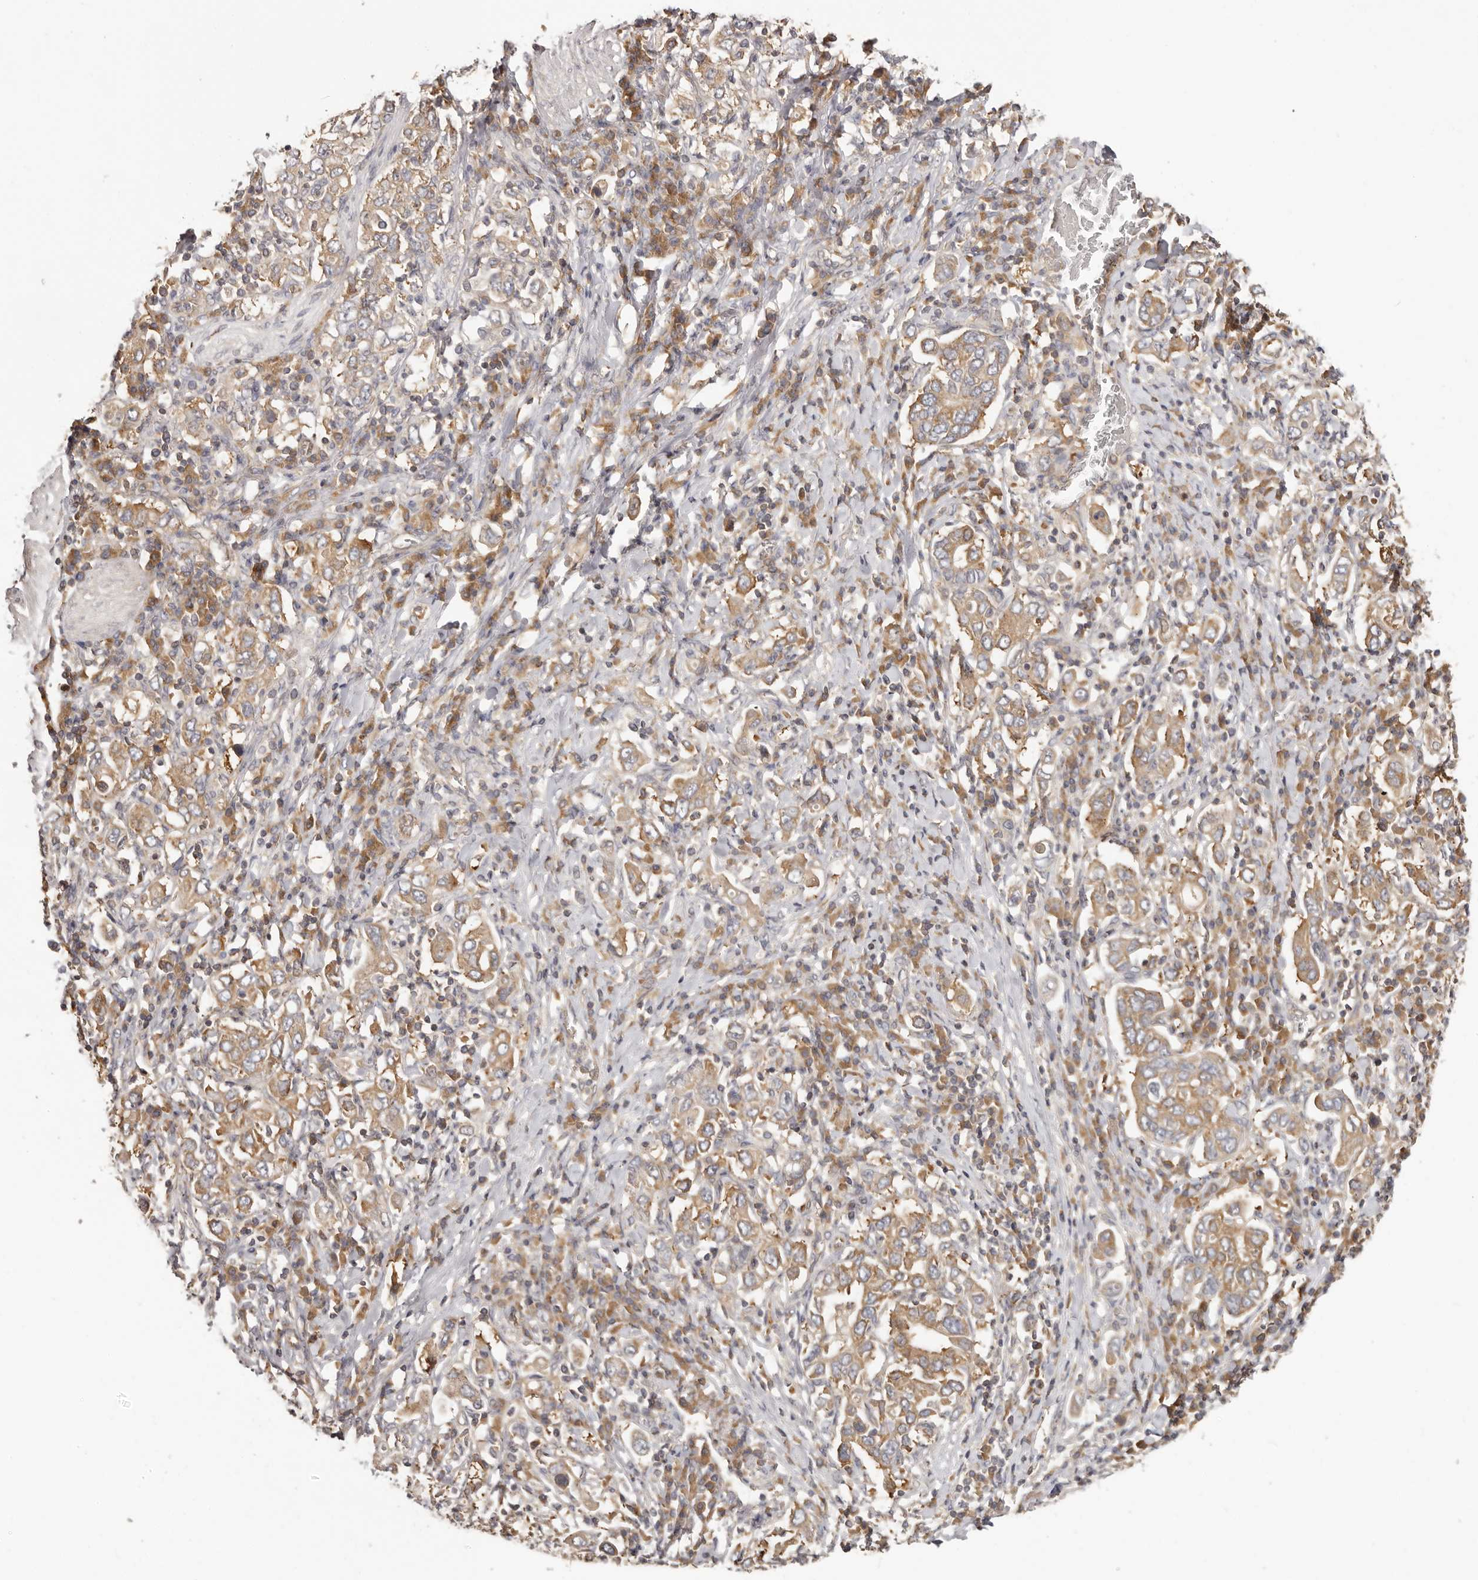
{"staining": {"intensity": "moderate", "quantity": ">75%", "location": "cytoplasmic/membranous"}, "tissue": "stomach cancer", "cell_type": "Tumor cells", "image_type": "cancer", "snomed": [{"axis": "morphology", "description": "Adenocarcinoma, NOS"}, {"axis": "topography", "description": "Stomach, upper"}], "caption": "Immunohistochemical staining of human adenocarcinoma (stomach) demonstrates moderate cytoplasmic/membranous protein positivity in approximately >75% of tumor cells. (brown staining indicates protein expression, while blue staining denotes nuclei).", "gene": "EEF1E1", "patient": {"sex": "male", "age": 62}}